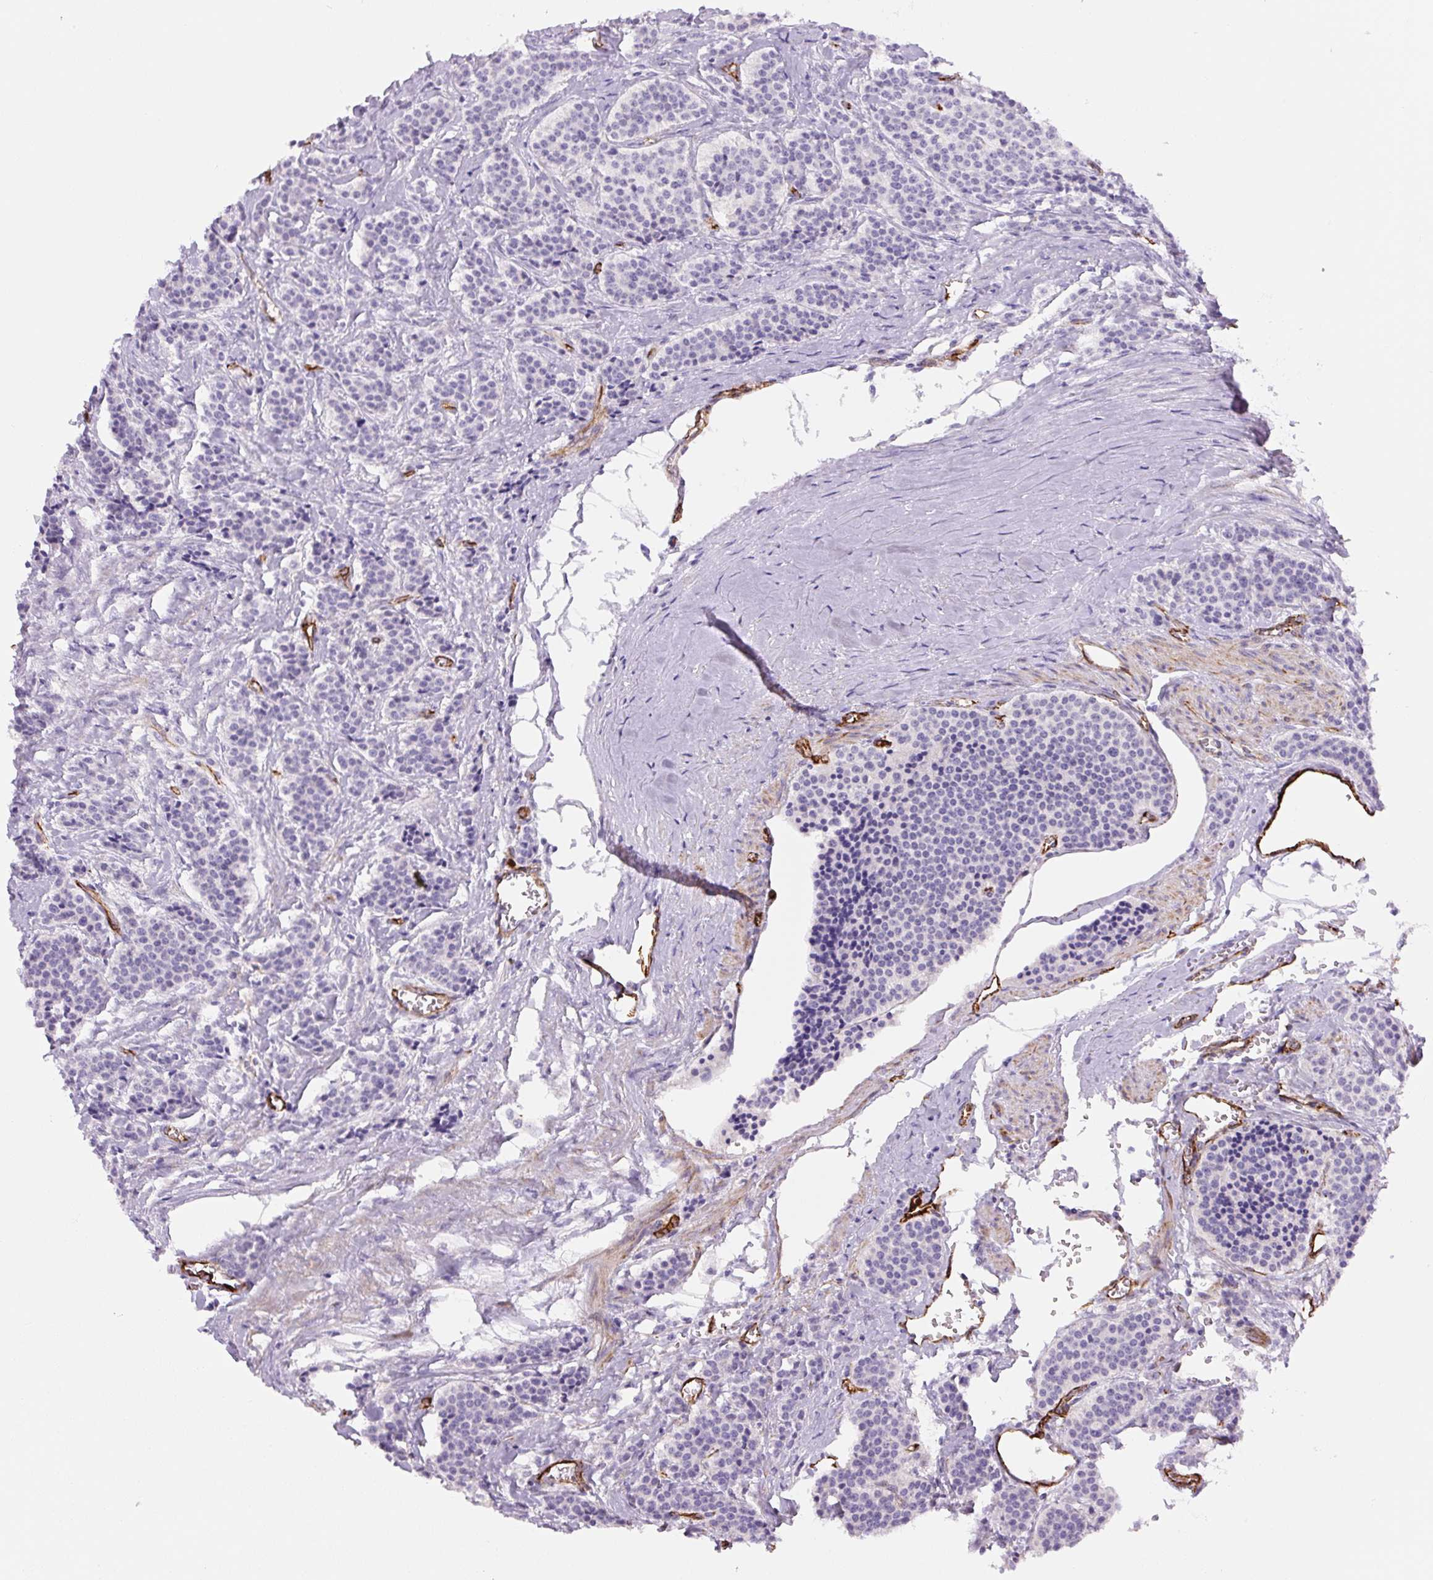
{"staining": {"intensity": "negative", "quantity": "none", "location": "none"}, "tissue": "carcinoid", "cell_type": "Tumor cells", "image_type": "cancer", "snomed": [{"axis": "morphology", "description": "Carcinoid, malignant, NOS"}, {"axis": "topography", "description": "Small intestine"}], "caption": "Tumor cells show no significant expression in carcinoid.", "gene": "NES", "patient": {"sex": "male", "age": 63}}